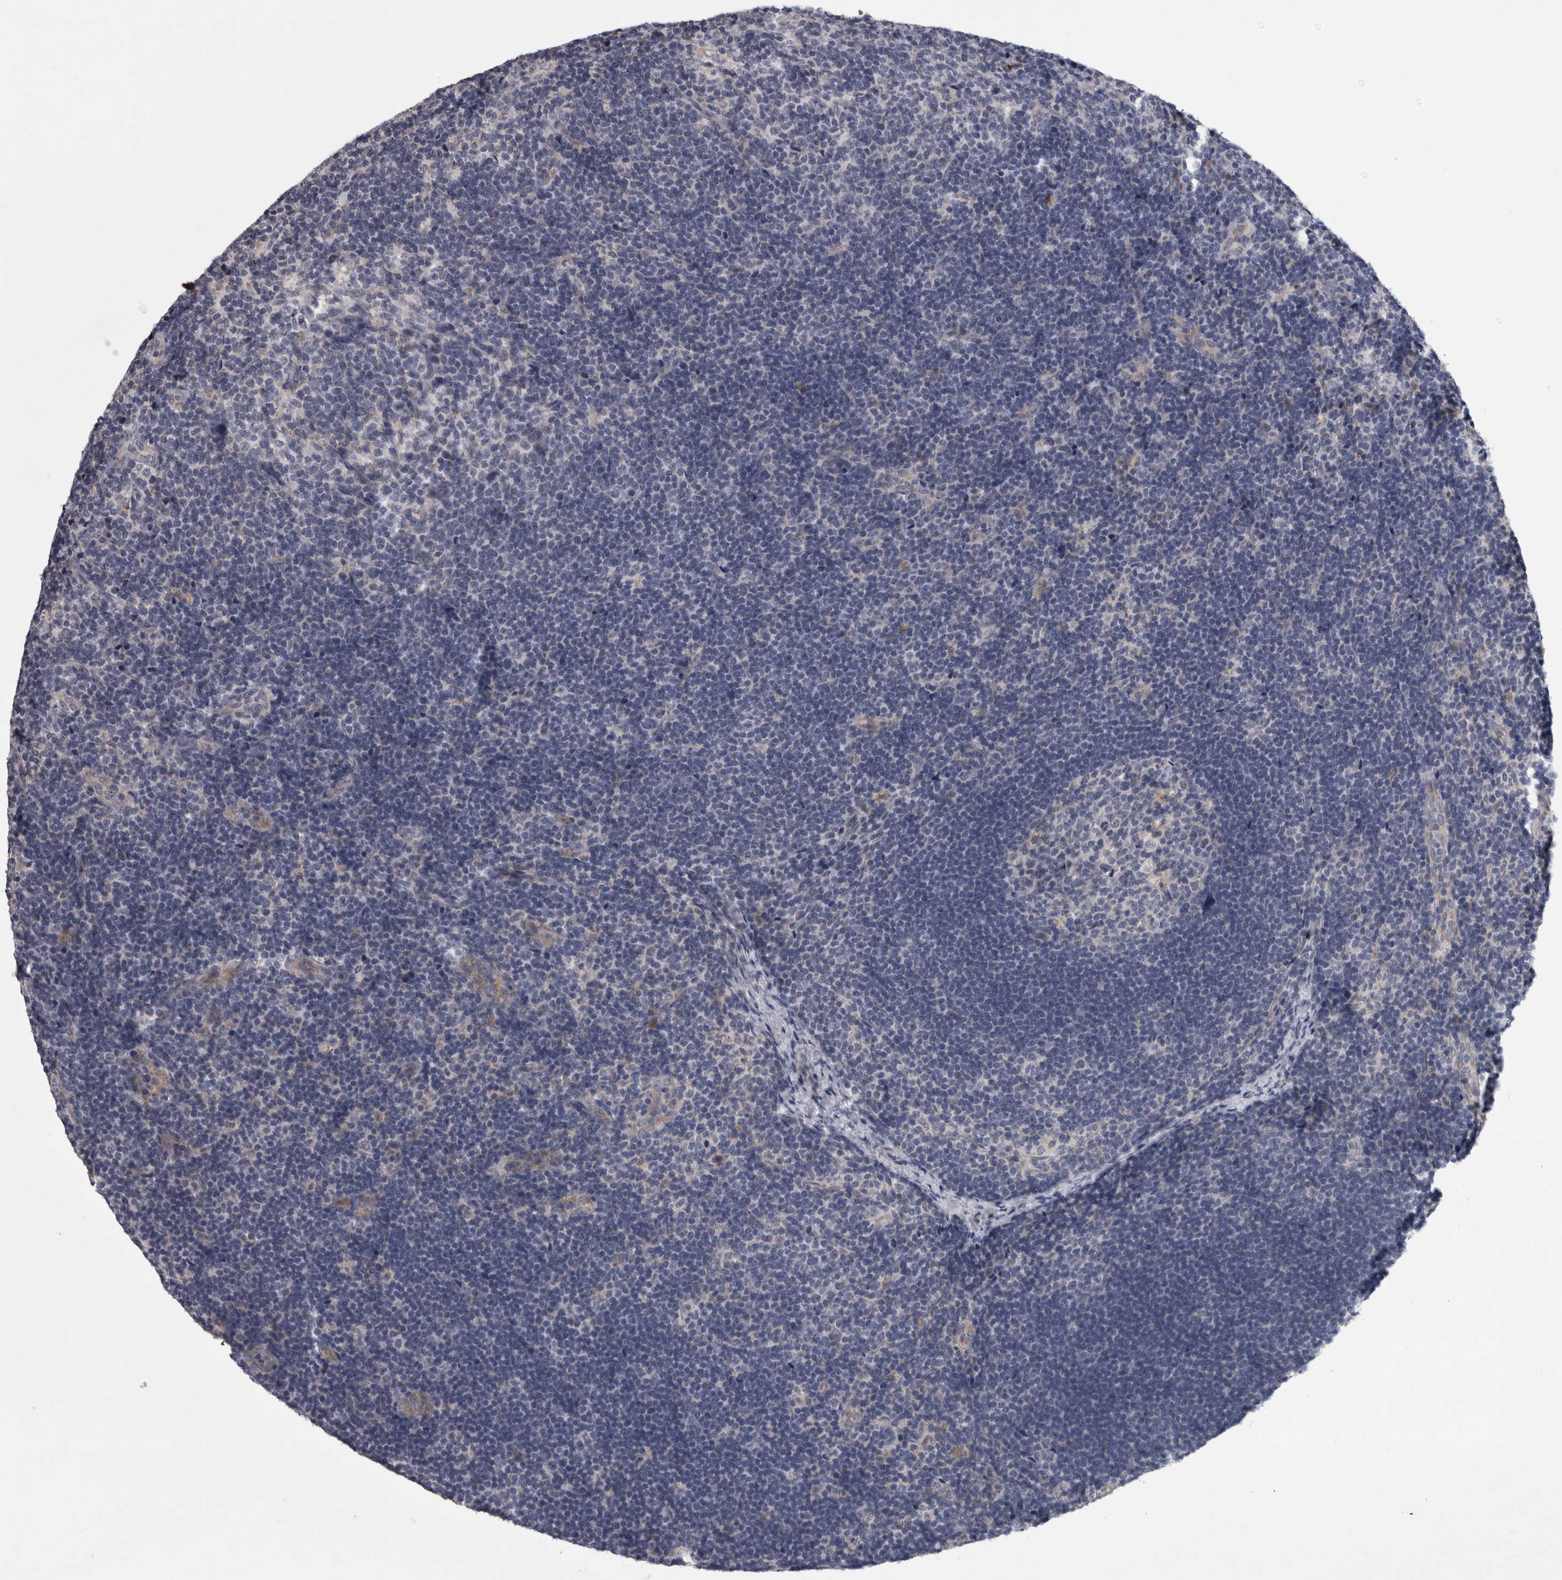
{"staining": {"intensity": "weak", "quantity": "<25%", "location": "cytoplasmic/membranous"}, "tissue": "lymph node", "cell_type": "Germinal center cells", "image_type": "normal", "snomed": [{"axis": "morphology", "description": "Normal tissue, NOS"}, {"axis": "topography", "description": "Lymph node"}], "caption": "The IHC image has no significant expression in germinal center cells of lymph node.", "gene": "DBT", "patient": {"sex": "female", "age": 22}}